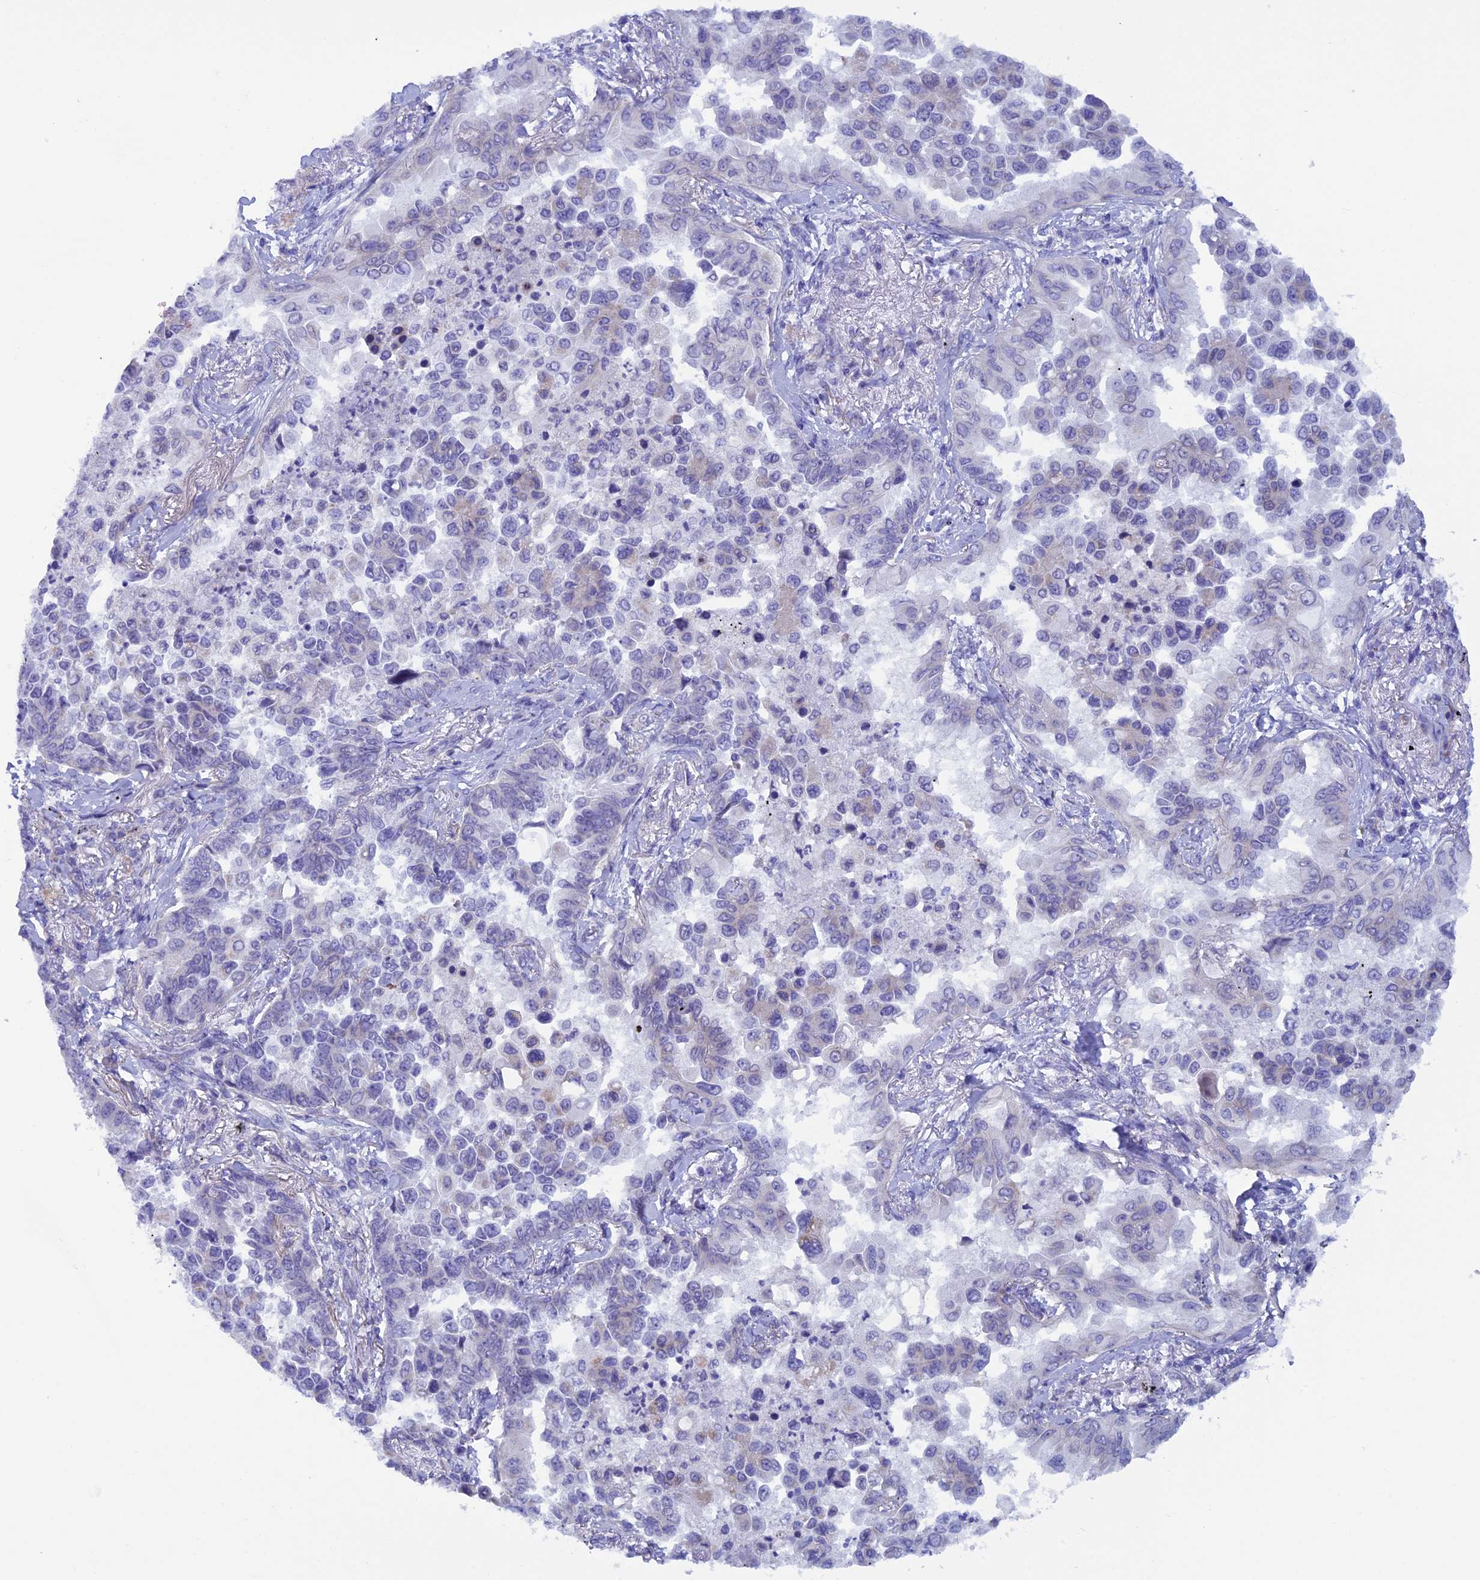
{"staining": {"intensity": "negative", "quantity": "none", "location": "none"}, "tissue": "lung cancer", "cell_type": "Tumor cells", "image_type": "cancer", "snomed": [{"axis": "morphology", "description": "Adenocarcinoma, NOS"}, {"axis": "topography", "description": "Lung"}], "caption": "Tumor cells show no significant positivity in lung cancer.", "gene": "IGSF6", "patient": {"sex": "female", "age": 67}}